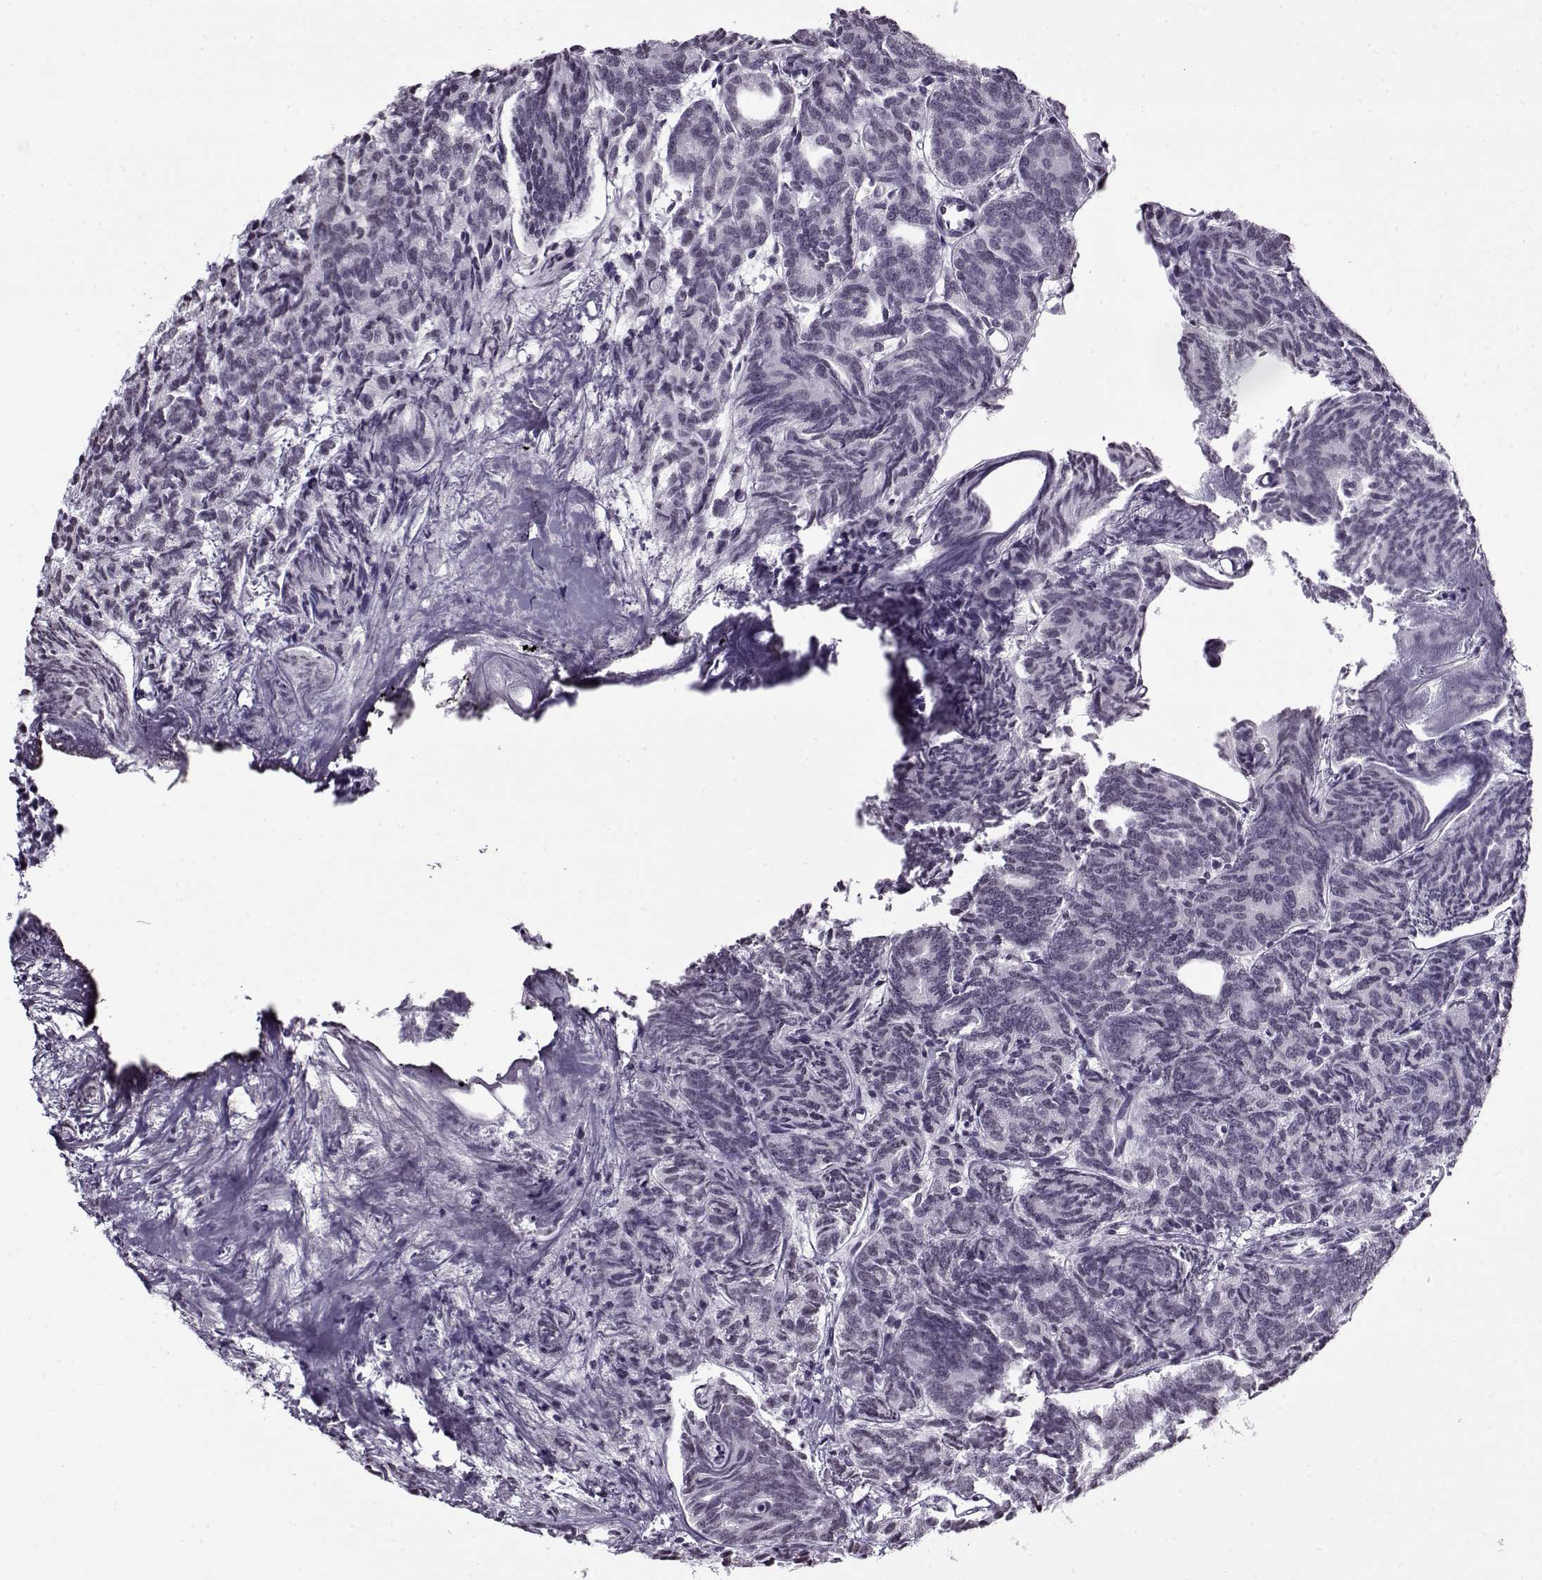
{"staining": {"intensity": "negative", "quantity": "none", "location": "none"}, "tissue": "prostate cancer", "cell_type": "Tumor cells", "image_type": "cancer", "snomed": [{"axis": "morphology", "description": "Adenocarcinoma, High grade"}, {"axis": "topography", "description": "Prostate"}], "caption": "The image shows no significant staining in tumor cells of prostate cancer.", "gene": "PRMT8", "patient": {"sex": "male", "age": 53}}